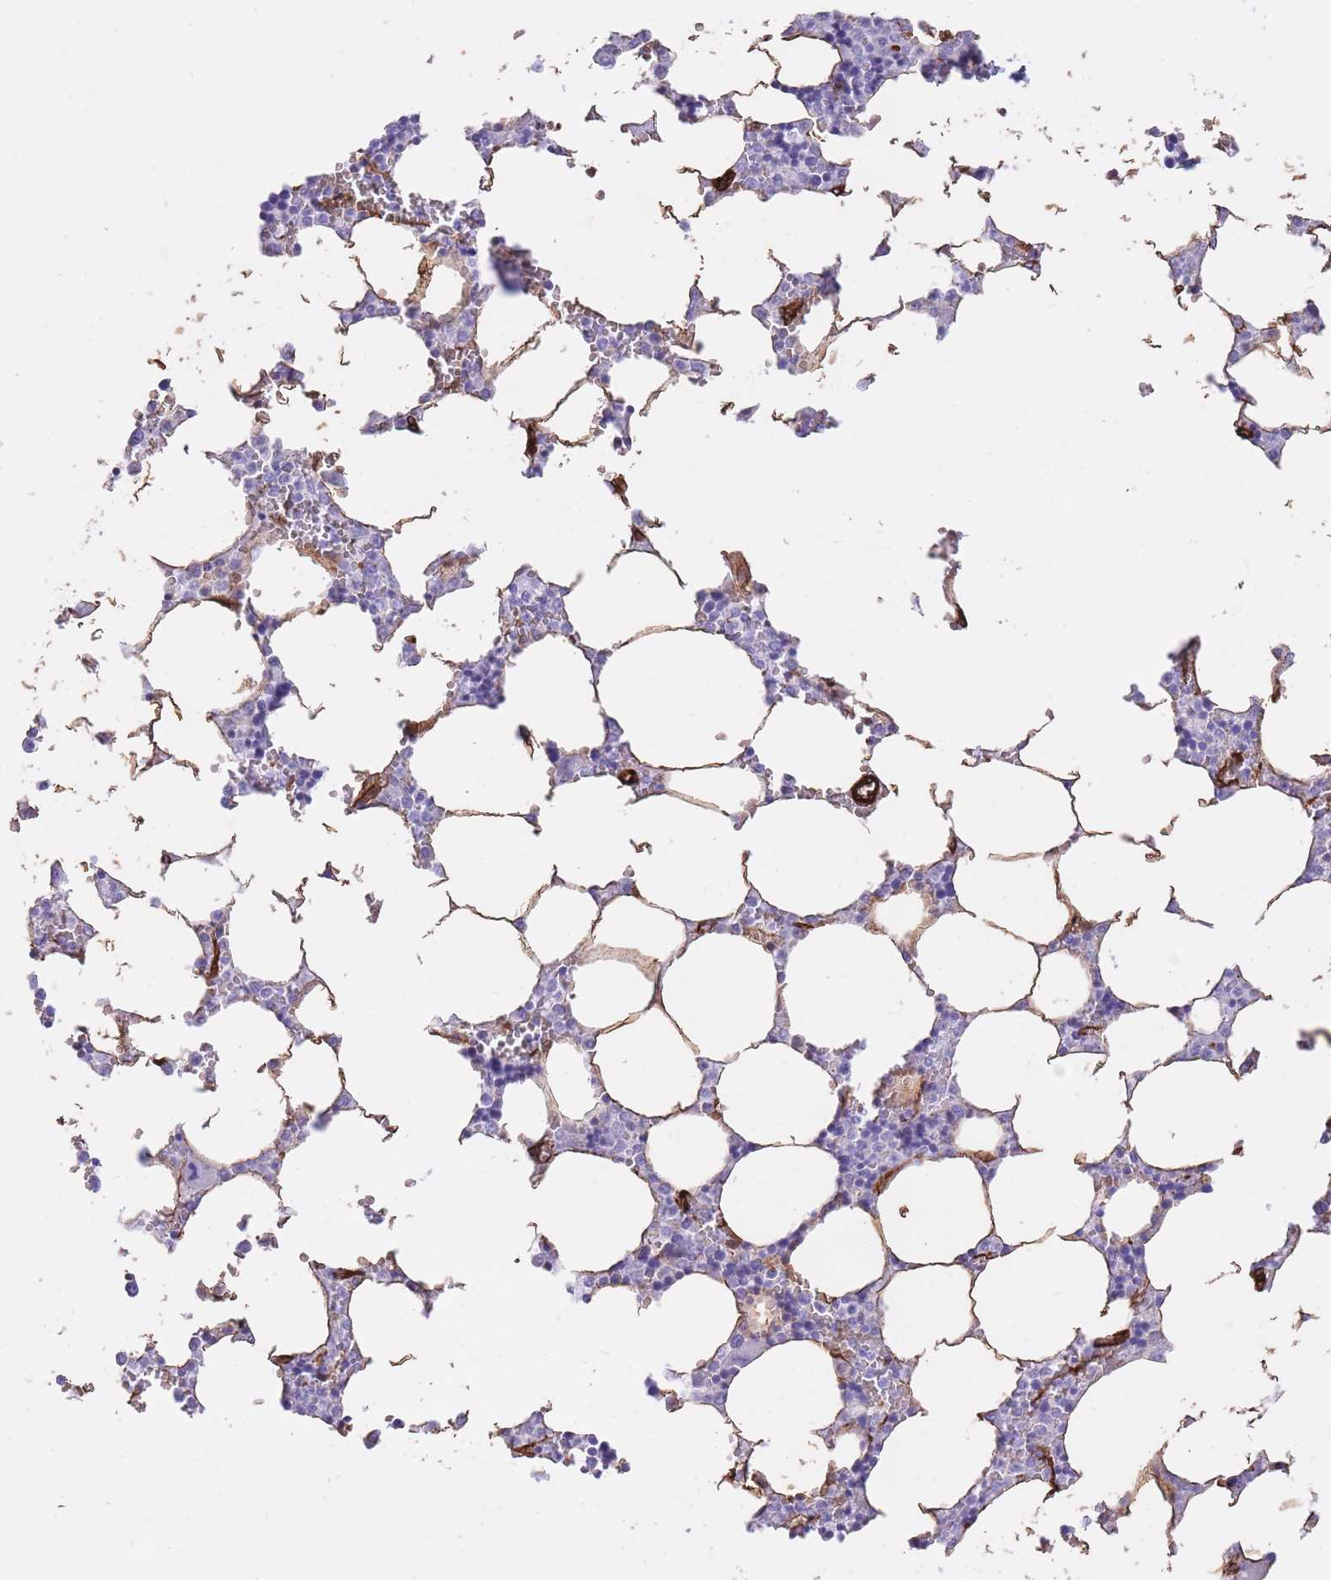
{"staining": {"intensity": "negative", "quantity": "none", "location": "none"}, "tissue": "bone marrow", "cell_type": "Hematopoietic cells", "image_type": "normal", "snomed": [{"axis": "morphology", "description": "Normal tissue, NOS"}, {"axis": "topography", "description": "Bone marrow"}], "caption": "Hematopoietic cells show no significant positivity in benign bone marrow.", "gene": "CAVIN1", "patient": {"sex": "male", "age": 64}}